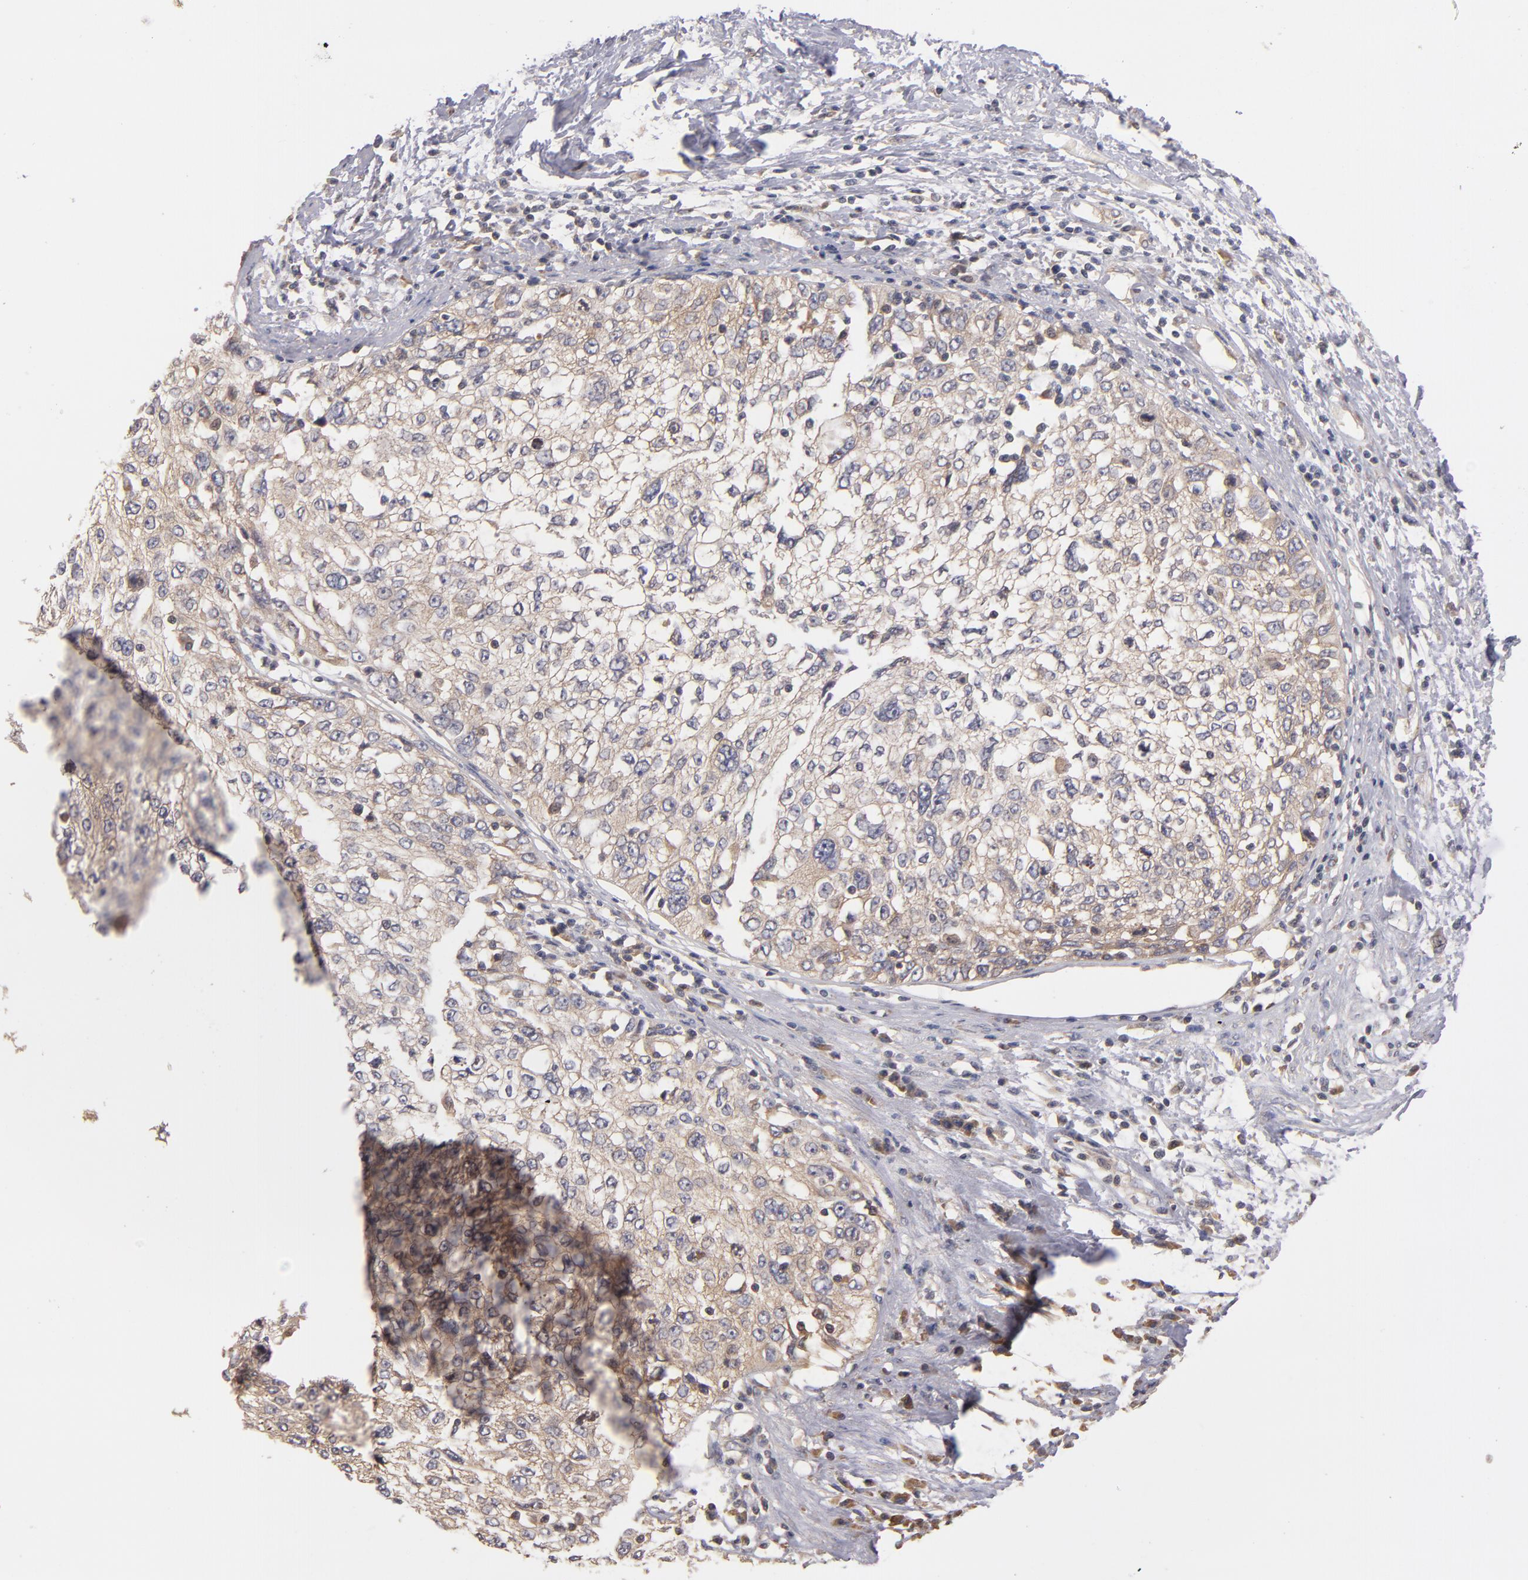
{"staining": {"intensity": "weak", "quantity": "25%-75%", "location": "cytoplasmic/membranous"}, "tissue": "cervical cancer", "cell_type": "Tumor cells", "image_type": "cancer", "snomed": [{"axis": "morphology", "description": "Squamous cell carcinoma, NOS"}, {"axis": "topography", "description": "Cervix"}], "caption": "Cervical cancer stained for a protein (brown) reveals weak cytoplasmic/membranous positive staining in approximately 25%-75% of tumor cells.", "gene": "UPF3B", "patient": {"sex": "female", "age": 57}}